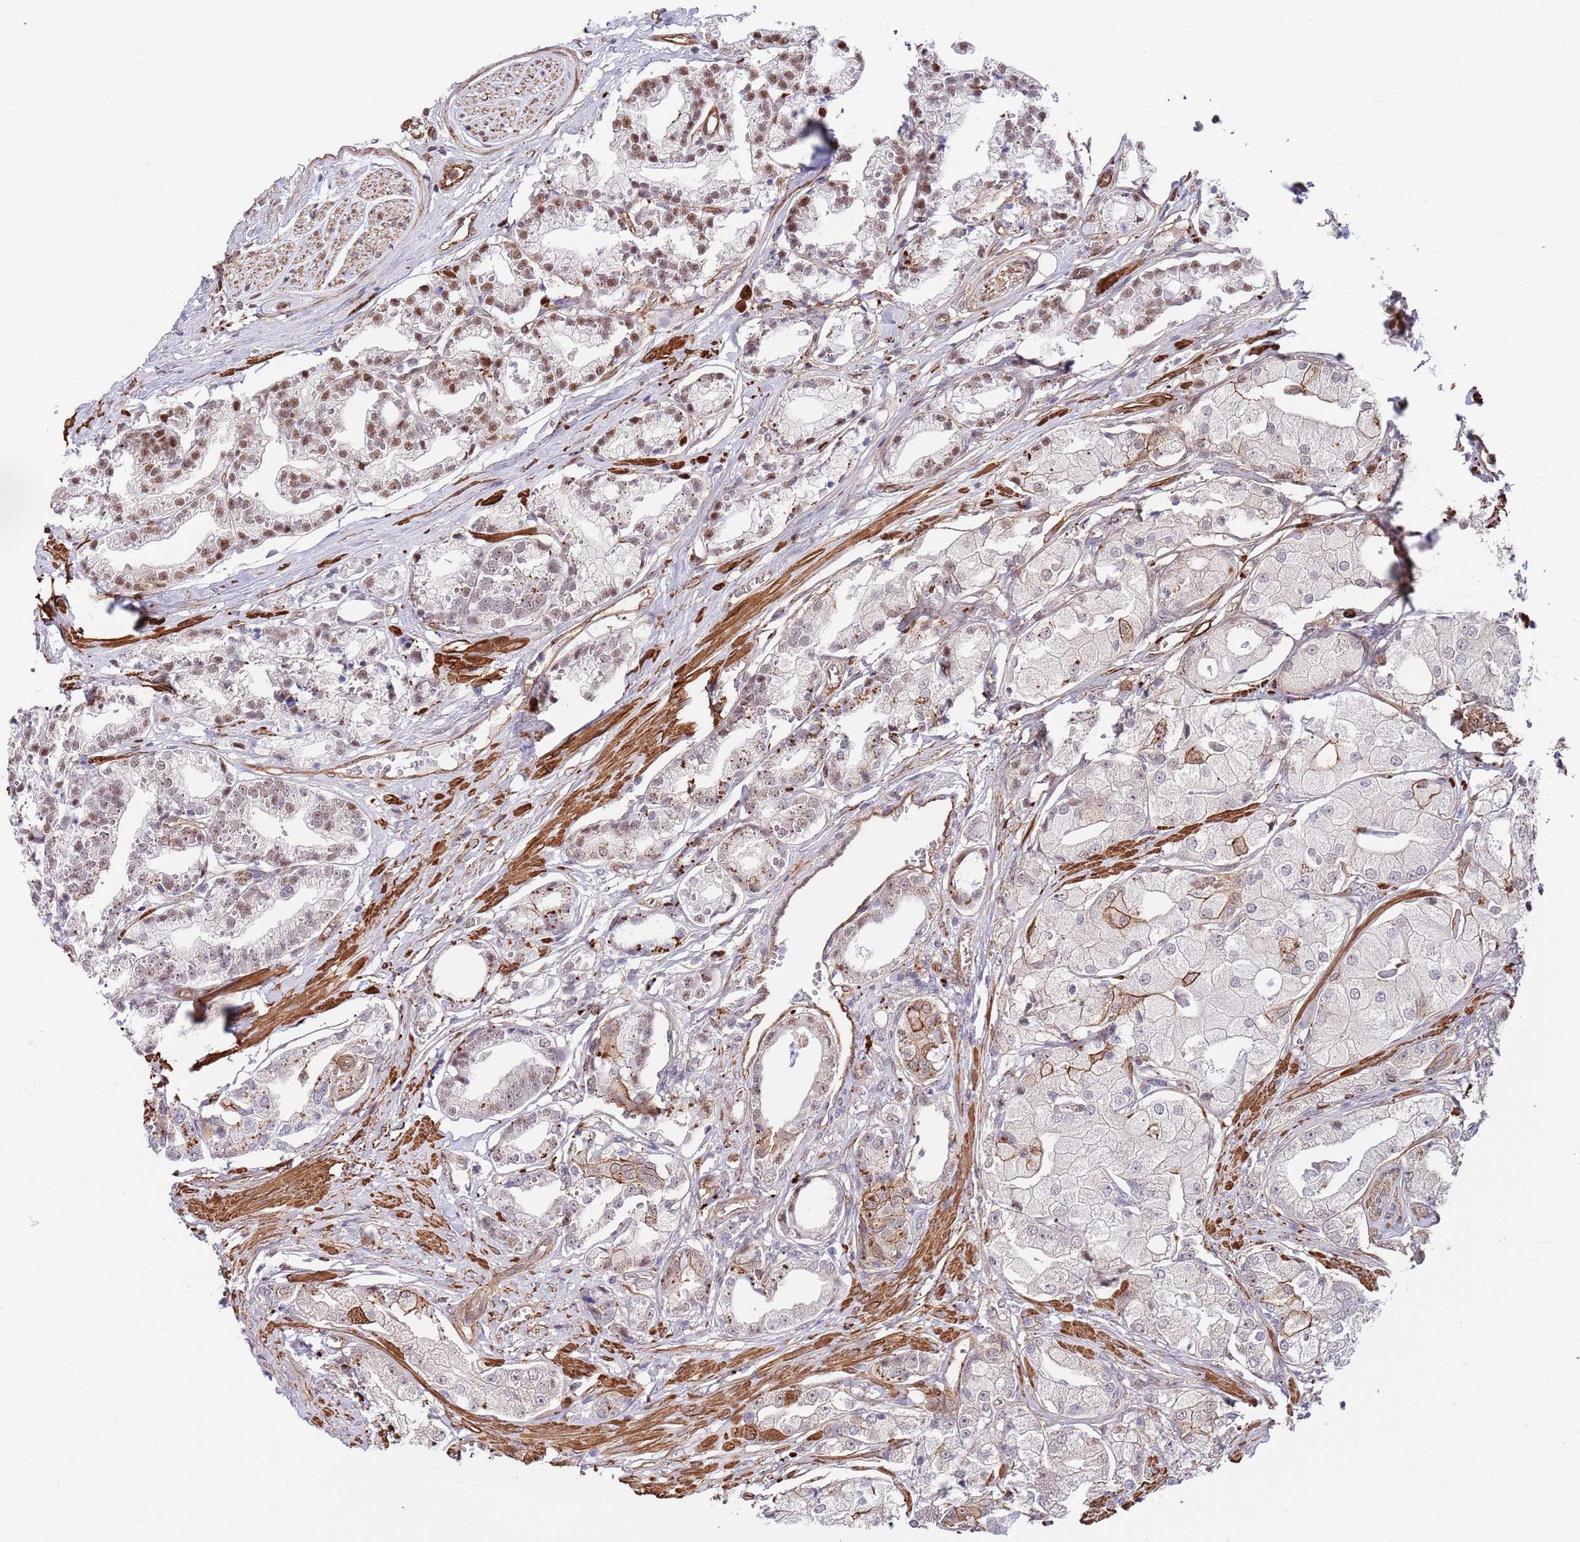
{"staining": {"intensity": "moderate", "quantity": ">75%", "location": "nuclear"}, "tissue": "prostate cancer", "cell_type": "Tumor cells", "image_type": "cancer", "snomed": [{"axis": "morphology", "description": "Adenocarcinoma, High grade"}, {"axis": "topography", "description": "Prostate"}], "caption": "The histopathology image exhibits a brown stain indicating the presence of a protein in the nuclear of tumor cells in prostate cancer (high-grade adenocarcinoma).", "gene": "BPNT1", "patient": {"sex": "male", "age": 71}}